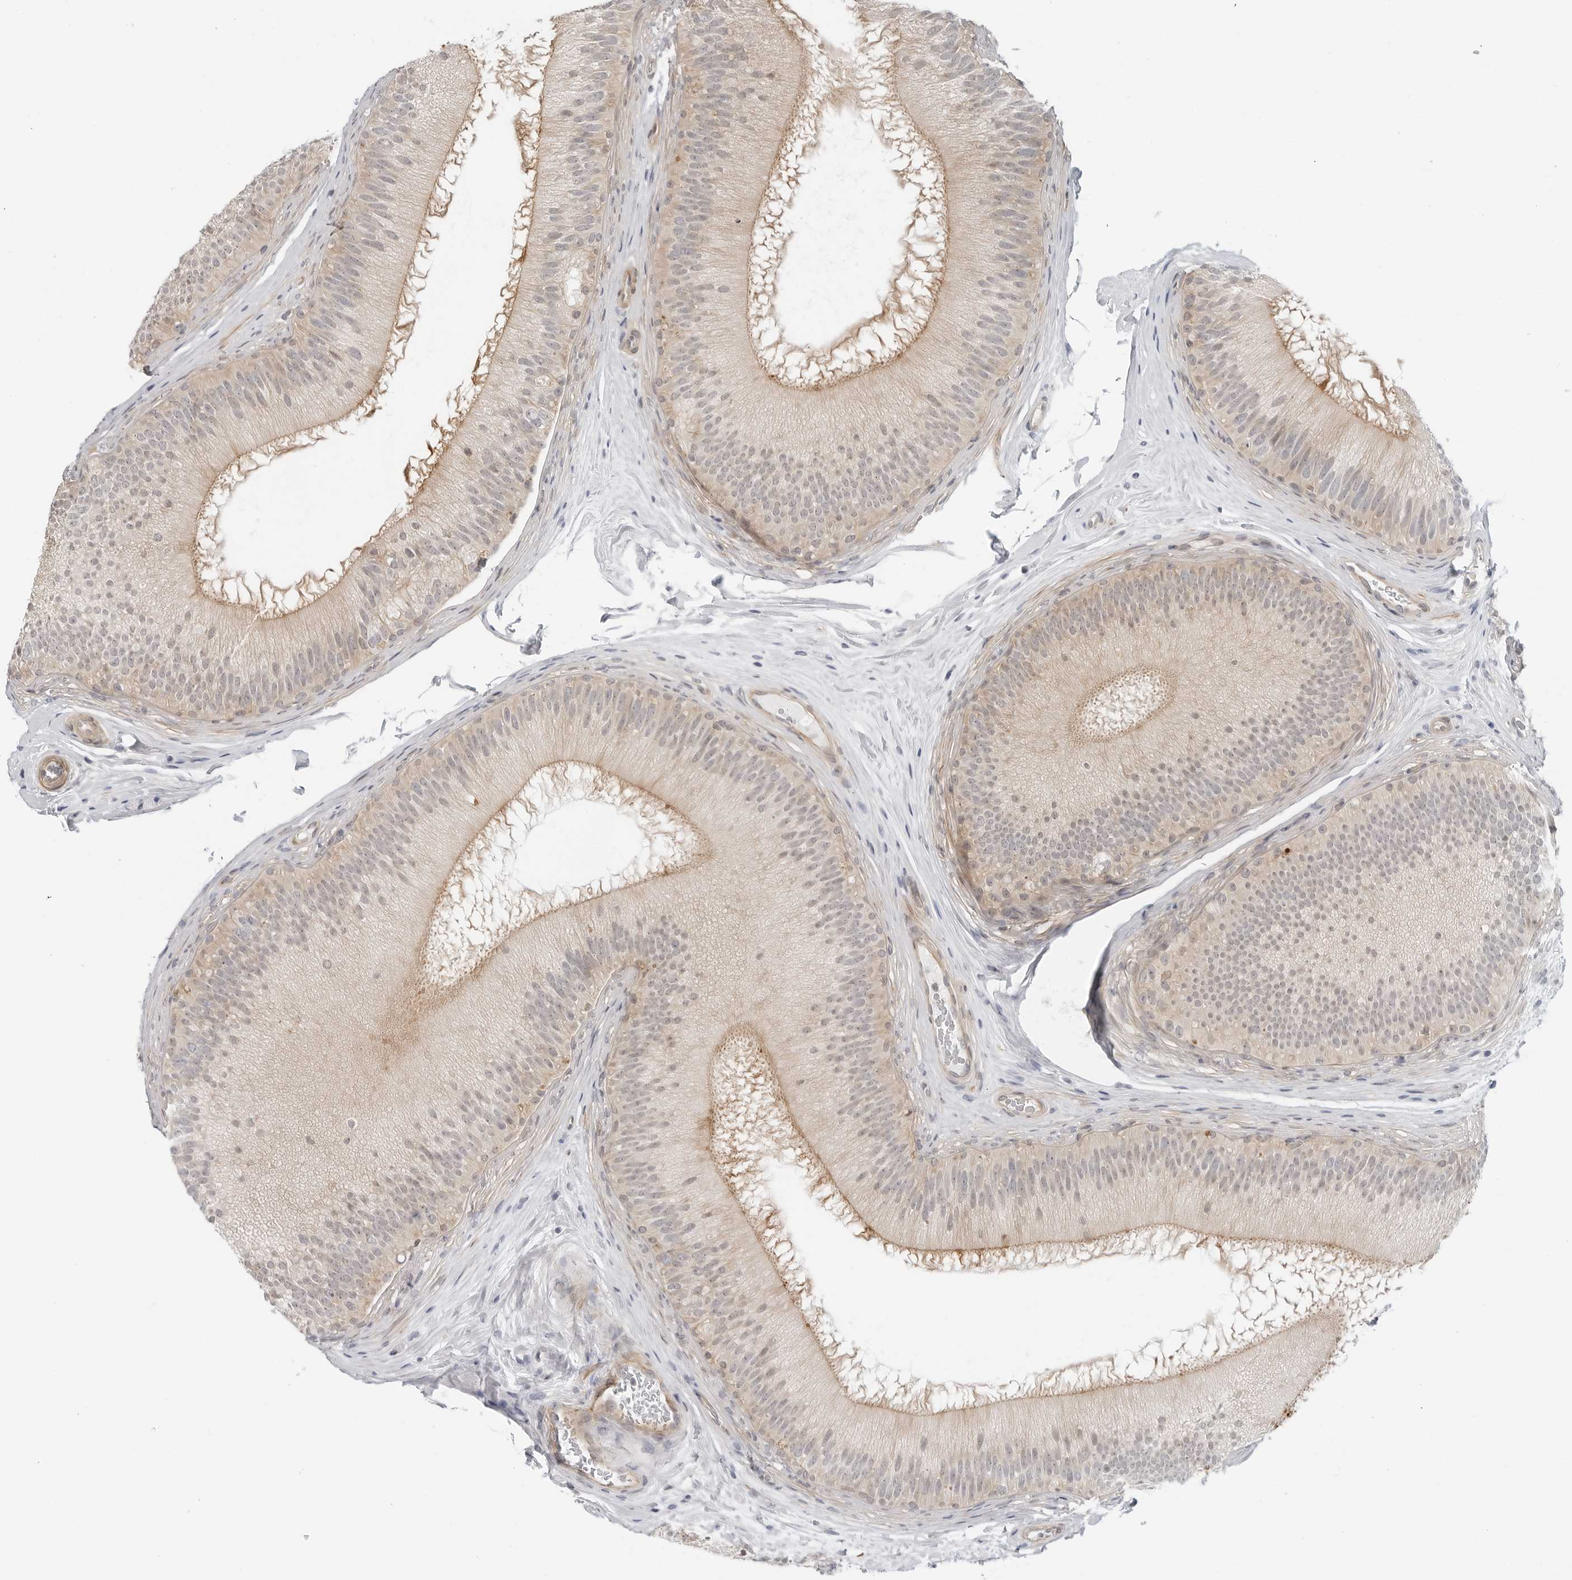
{"staining": {"intensity": "moderate", "quantity": "25%-75%", "location": "cytoplasmic/membranous"}, "tissue": "epididymis", "cell_type": "Glandular cells", "image_type": "normal", "snomed": [{"axis": "morphology", "description": "Normal tissue, NOS"}, {"axis": "topography", "description": "Epididymis"}], "caption": "A brown stain shows moderate cytoplasmic/membranous positivity of a protein in glandular cells of normal human epididymis.", "gene": "STXBP3", "patient": {"sex": "male", "age": 45}}